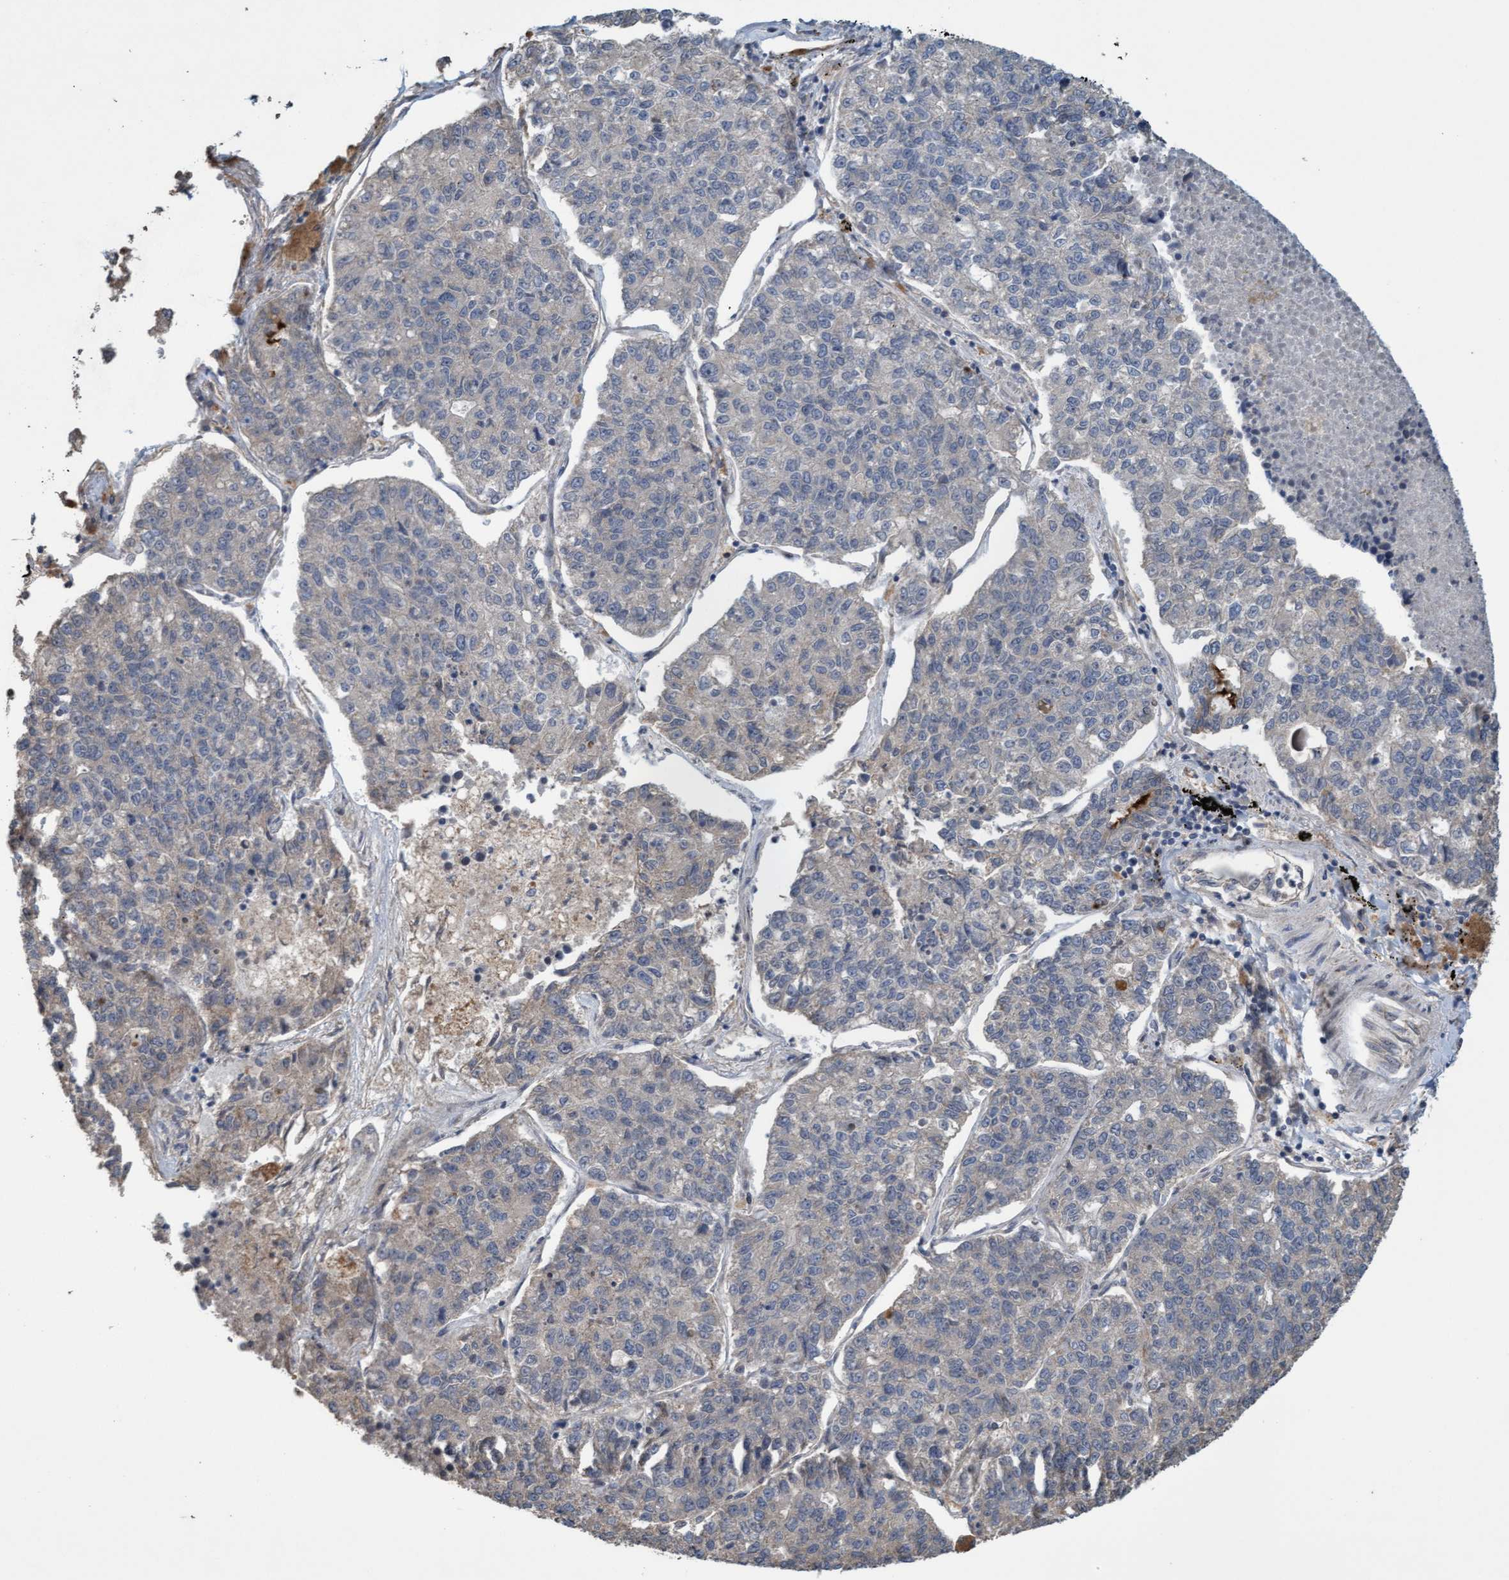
{"staining": {"intensity": "negative", "quantity": "none", "location": "none"}, "tissue": "lung cancer", "cell_type": "Tumor cells", "image_type": "cancer", "snomed": [{"axis": "morphology", "description": "Adenocarcinoma, NOS"}, {"axis": "topography", "description": "Lung"}], "caption": "The histopathology image reveals no significant expression in tumor cells of lung adenocarcinoma.", "gene": "CDC42EP4", "patient": {"sex": "male", "age": 49}}